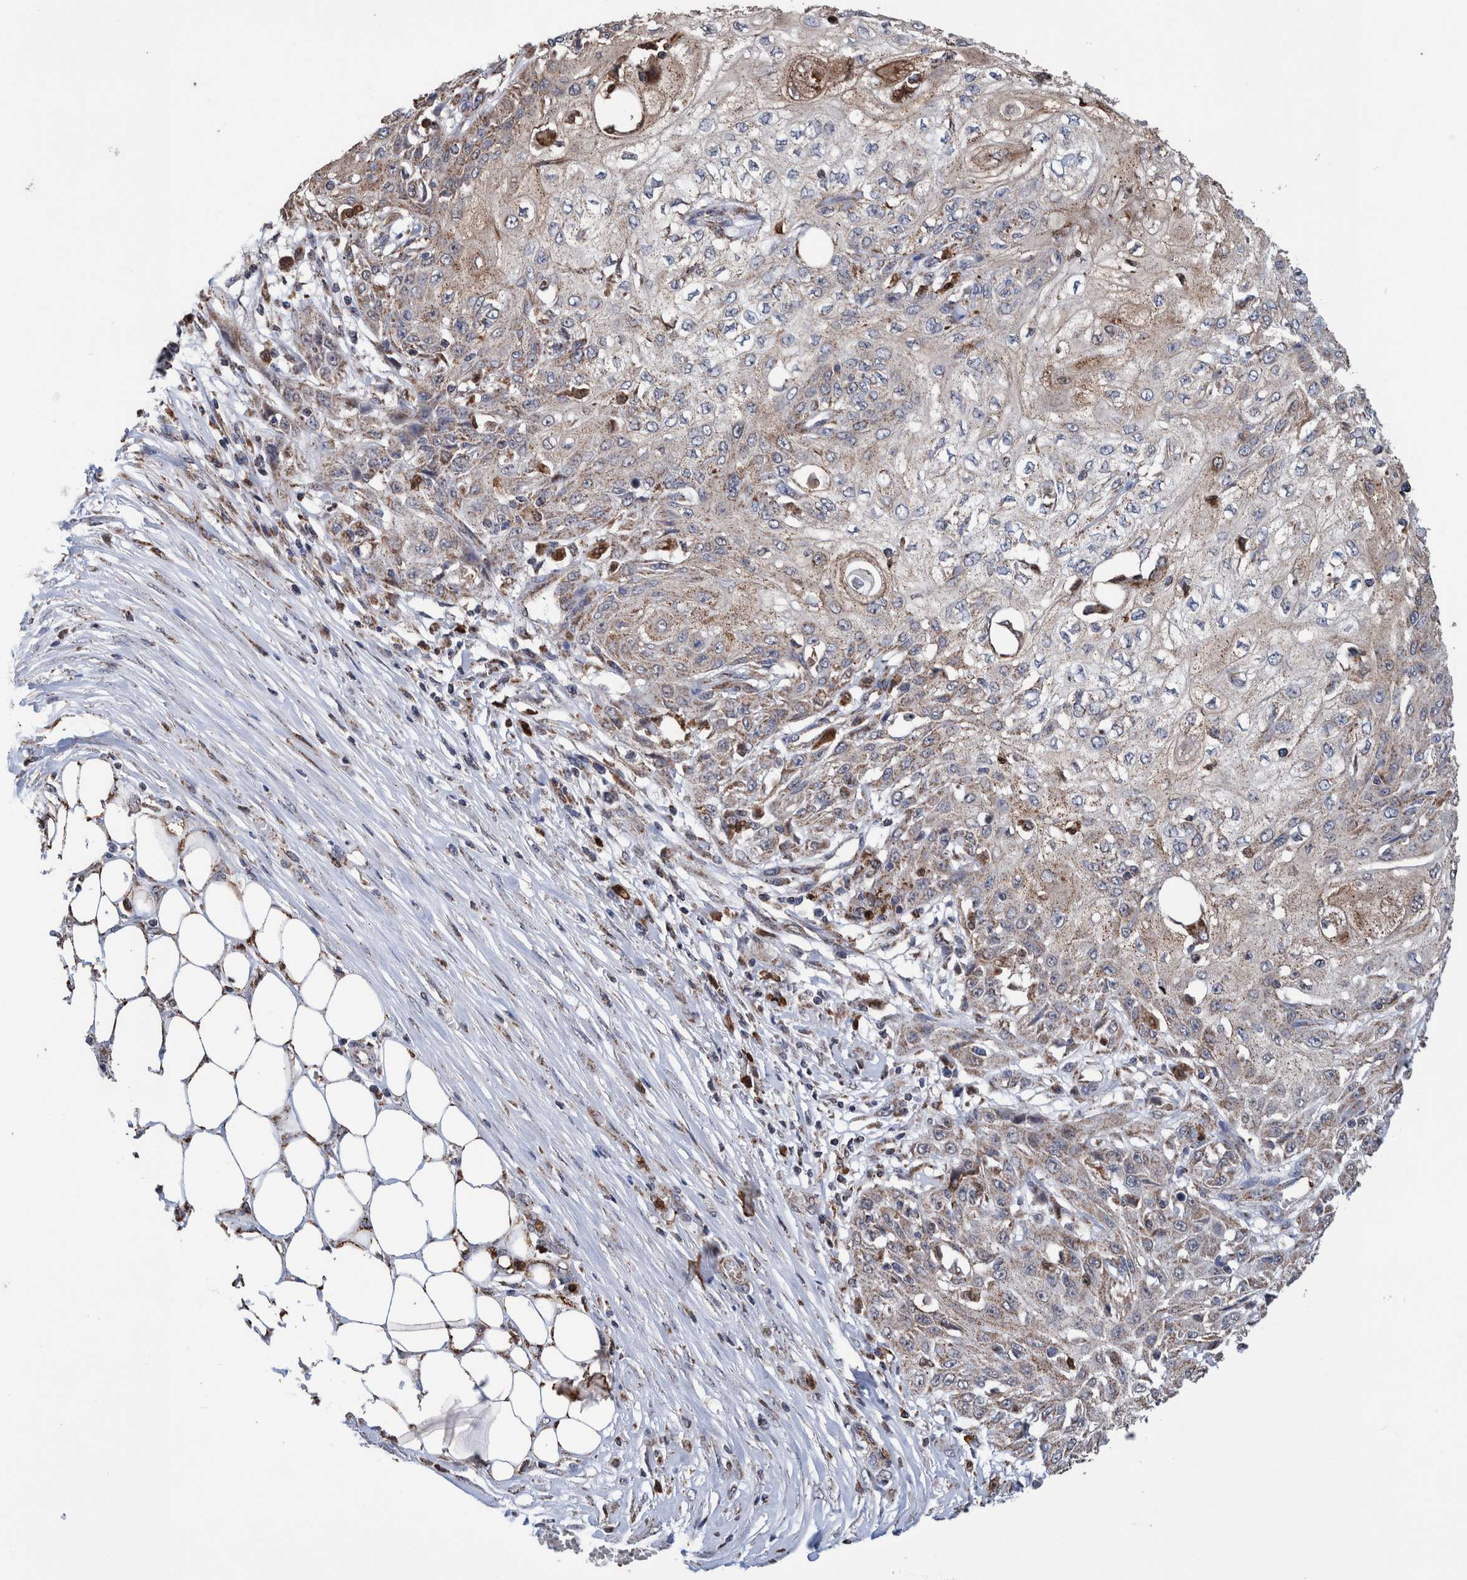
{"staining": {"intensity": "weak", "quantity": "<25%", "location": "cytoplasmic/membranous"}, "tissue": "skin cancer", "cell_type": "Tumor cells", "image_type": "cancer", "snomed": [{"axis": "morphology", "description": "Squamous cell carcinoma, NOS"}, {"axis": "morphology", "description": "Squamous cell carcinoma, metastatic, NOS"}, {"axis": "topography", "description": "Skin"}, {"axis": "topography", "description": "Lymph node"}], "caption": "This is a histopathology image of immunohistochemistry (IHC) staining of squamous cell carcinoma (skin), which shows no staining in tumor cells.", "gene": "DECR1", "patient": {"sex": "male", "age": 75}}